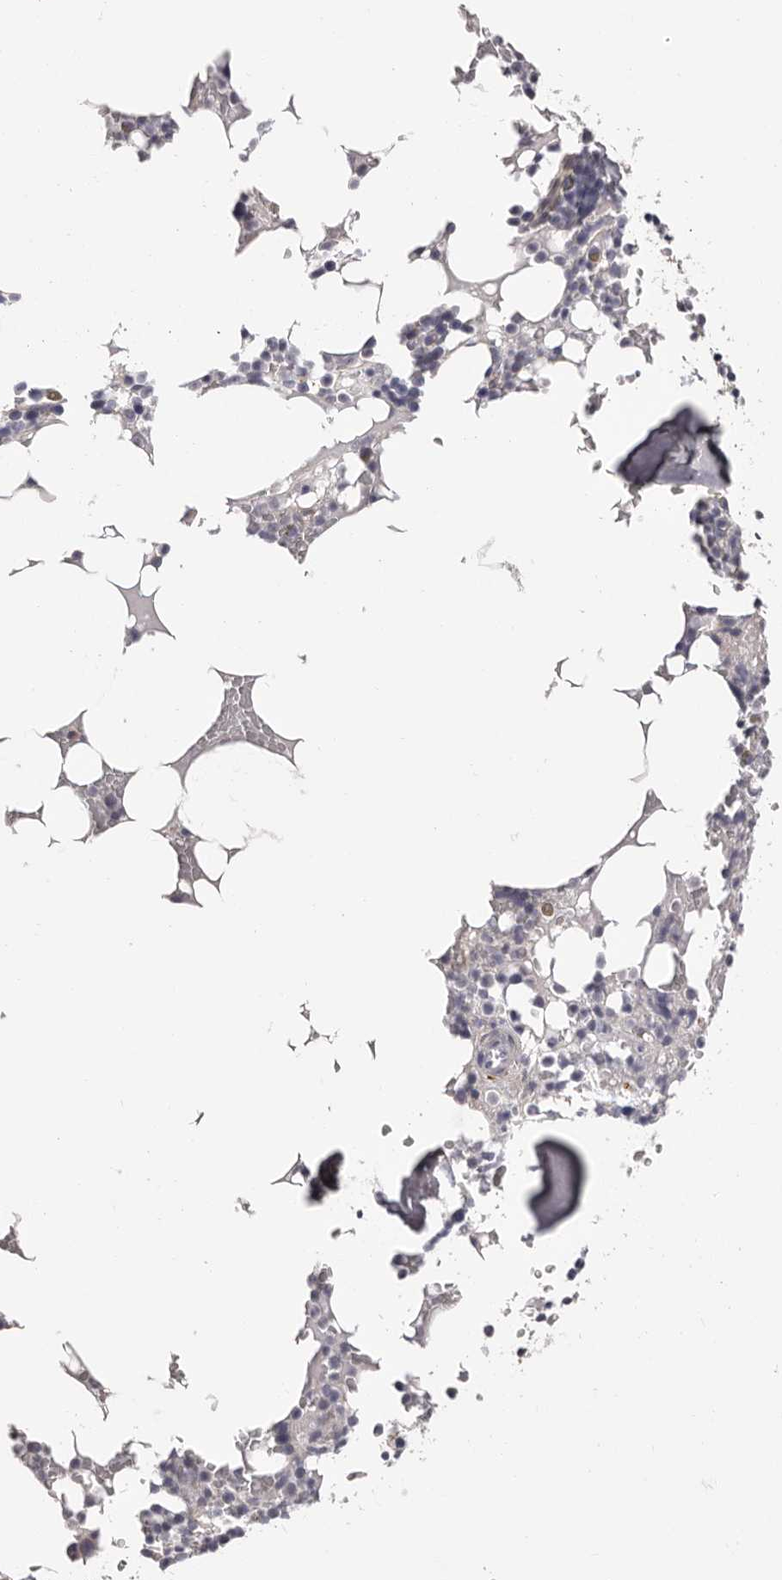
{"staining": {"intensity": "negative", "quantity": "none", "location": "none"}, "tissue": "bone marrow", "cell_type": "Hematopoietic cells", "image_type": "normal", "snomed": [{"axis": "morphology", "description": "Normal tissue, NOS"}, {"axis": "topography", "description": "Bone marrow"}], "caption": "This is an immunohistochemistry (IHC) histopathology image of normal bone marrow. There is no positivity in hematopoietic cells.", "gene": "COL6A1", "patient": {"sex": "male", "age": 58}}